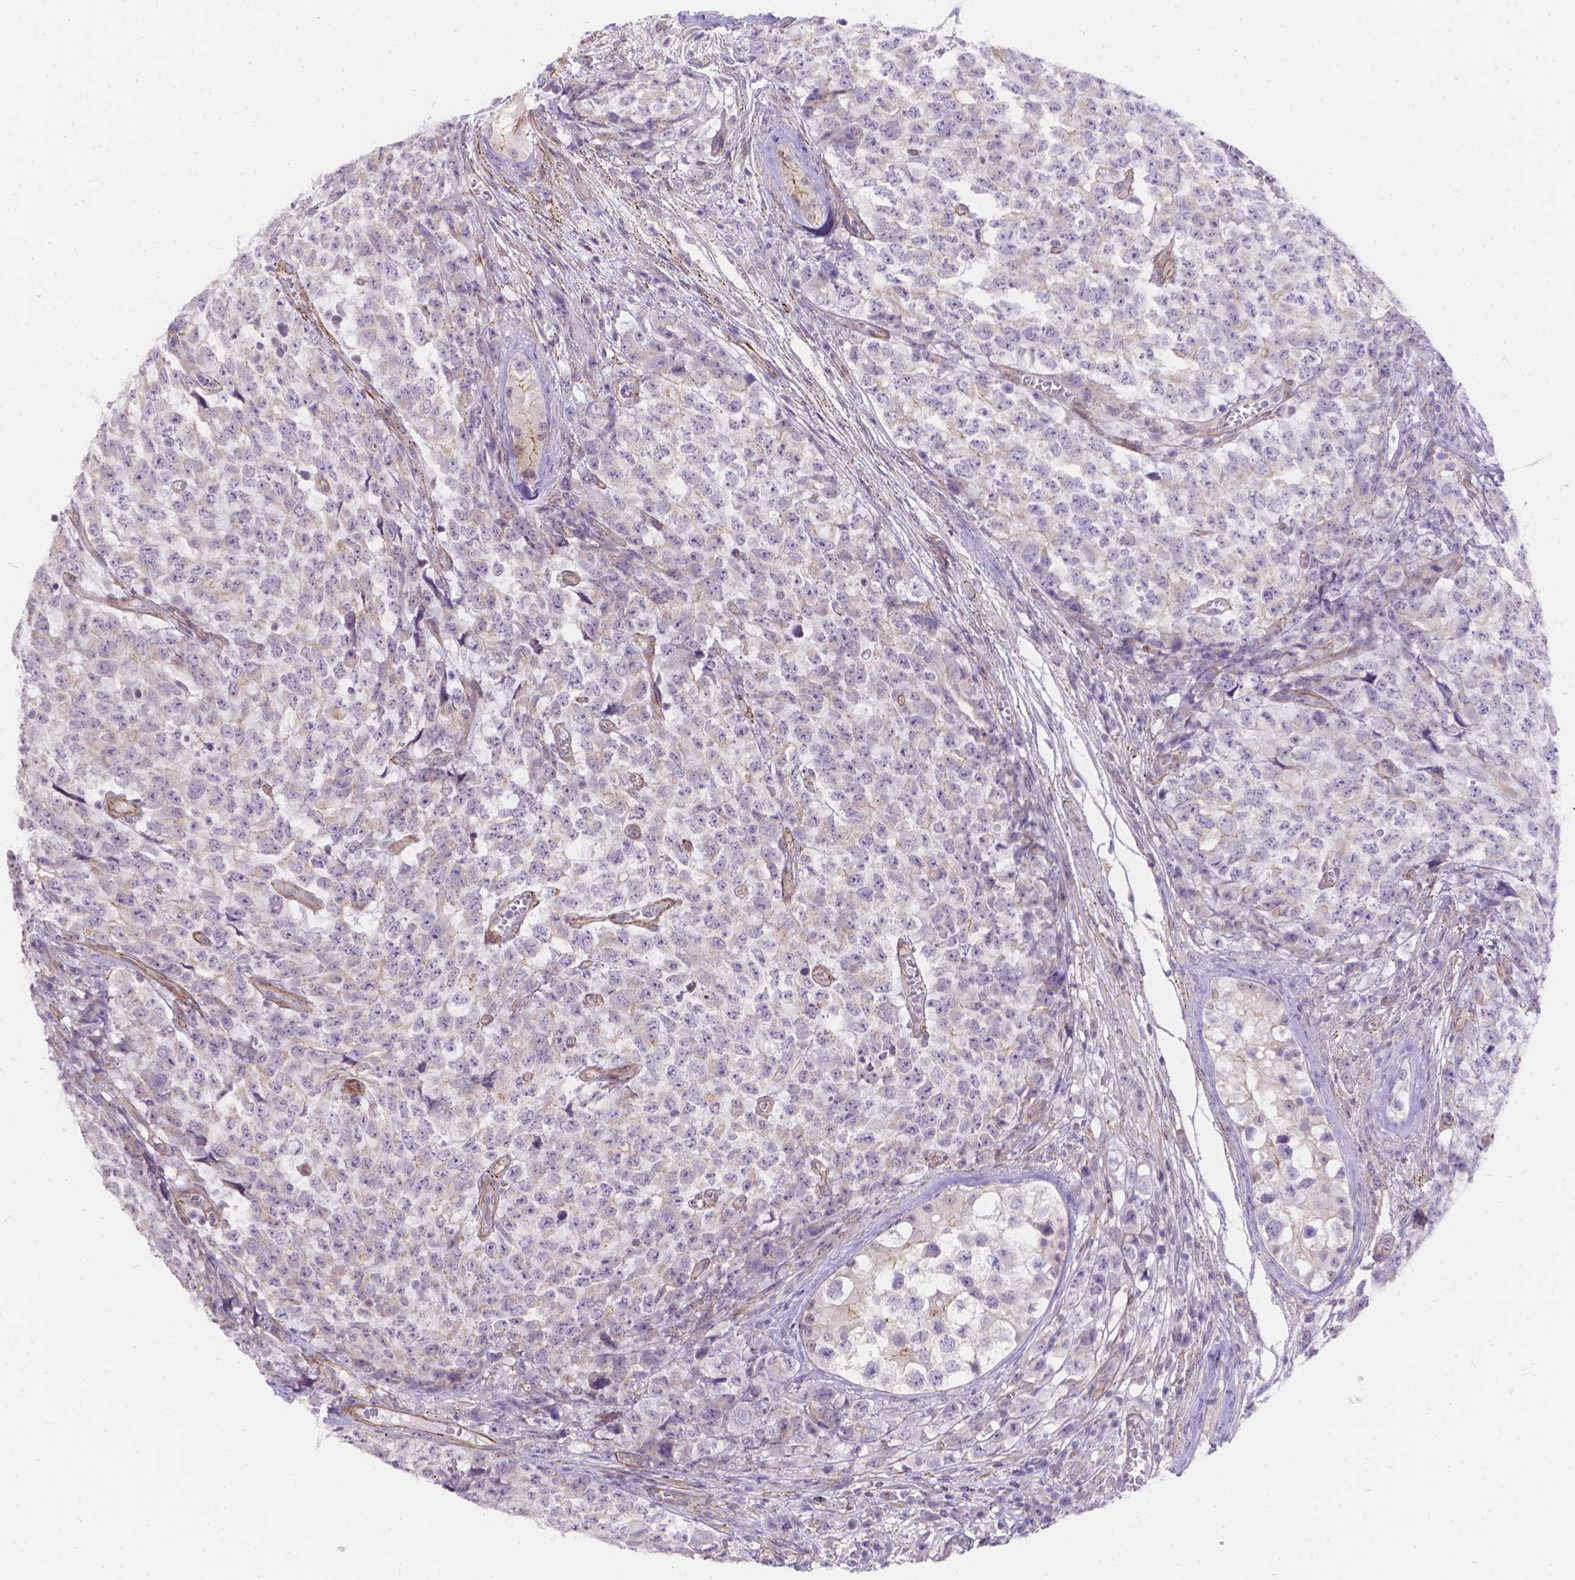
{"staining": {"intensity": "negative", "quantity": "none", "location": "none"}, "tissue": "testis cancer", "cell_type": "Tumor cells", "image_type": "cancer", "snomed": [{"axis": "morphology", "description": "Carcinoma, Embryonal, NOS"}, {"axis": "topography", "description": "Testis"}], "caption": "Immunohistochemistry histopathology image of neoplastic tissue: human testis cancer stained with DAB (3,3'-diaminobenzidine) displays no significant protein expression in tumor cells.", "gene": "PALS1", "patient": {"sex": "male", "age": 23}}